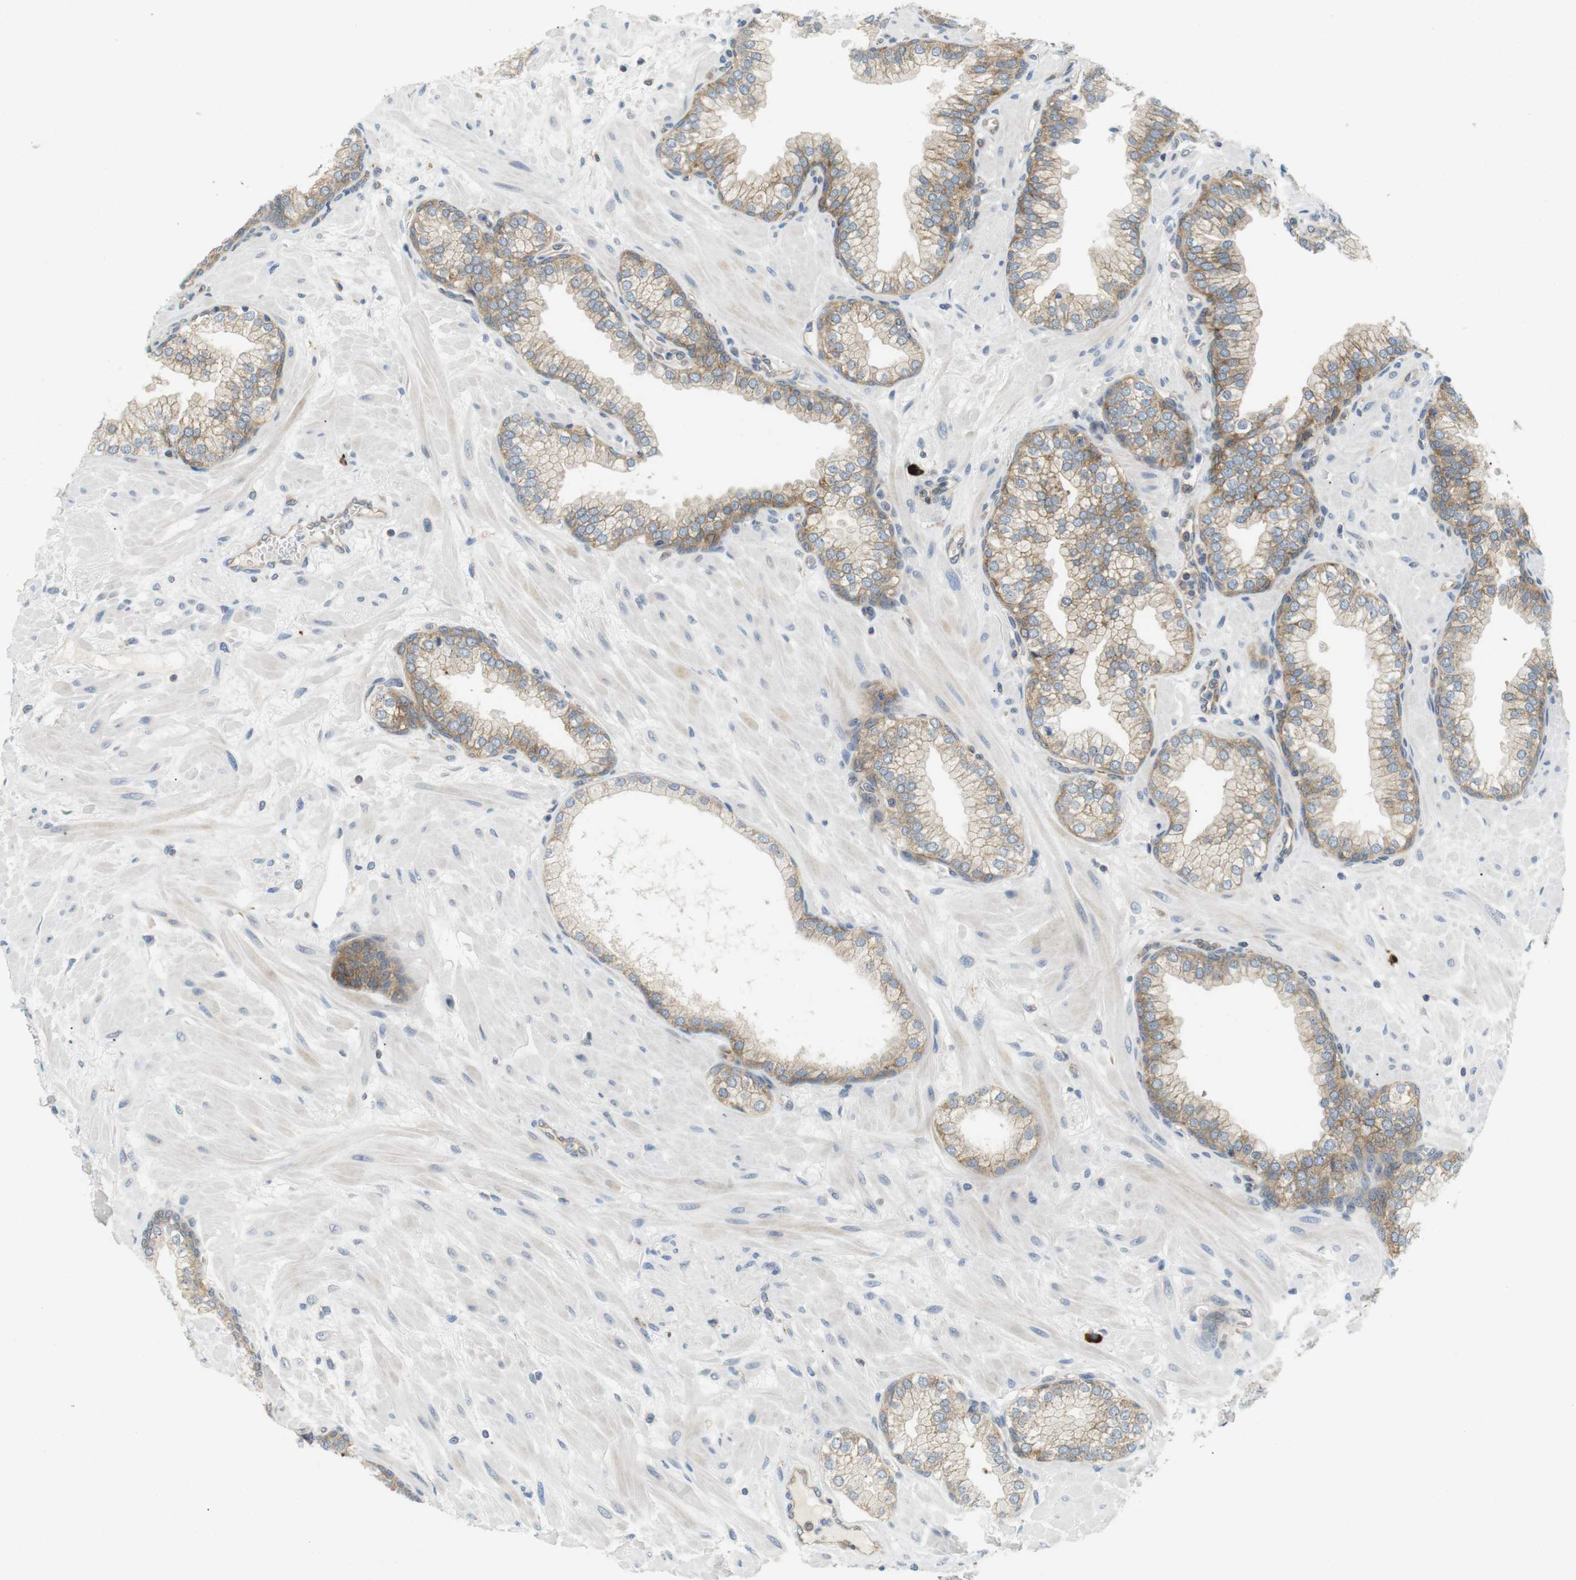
{"staining": {"intensity": "weak", "quantity": ">75%", "location": "cytoplasmic/membranous"}, "tissue": "prostate", "cell_type": "Glandular cells", "image_type": "normal", "snomed": [{"axis": "morphology", "description": "Normal tissue, NOS"}, {"axis": "morphology", "description": "Urothelial carcinoma, Low grade"}, {"axis": "topography", "description": "Urinary bladder"}, {"axis": "topography", "description": "Prostate"}], "caption": "Immunohistochemistry (IHC) photomicrograph of normal human prostate stained for a protein (brown), which displays low levels of weak cytoplasmic/membranous expression in approximately >75% of glandular cells.", "gene": "TMEM200A", "patient": {"sex": "male", "age": 60}}